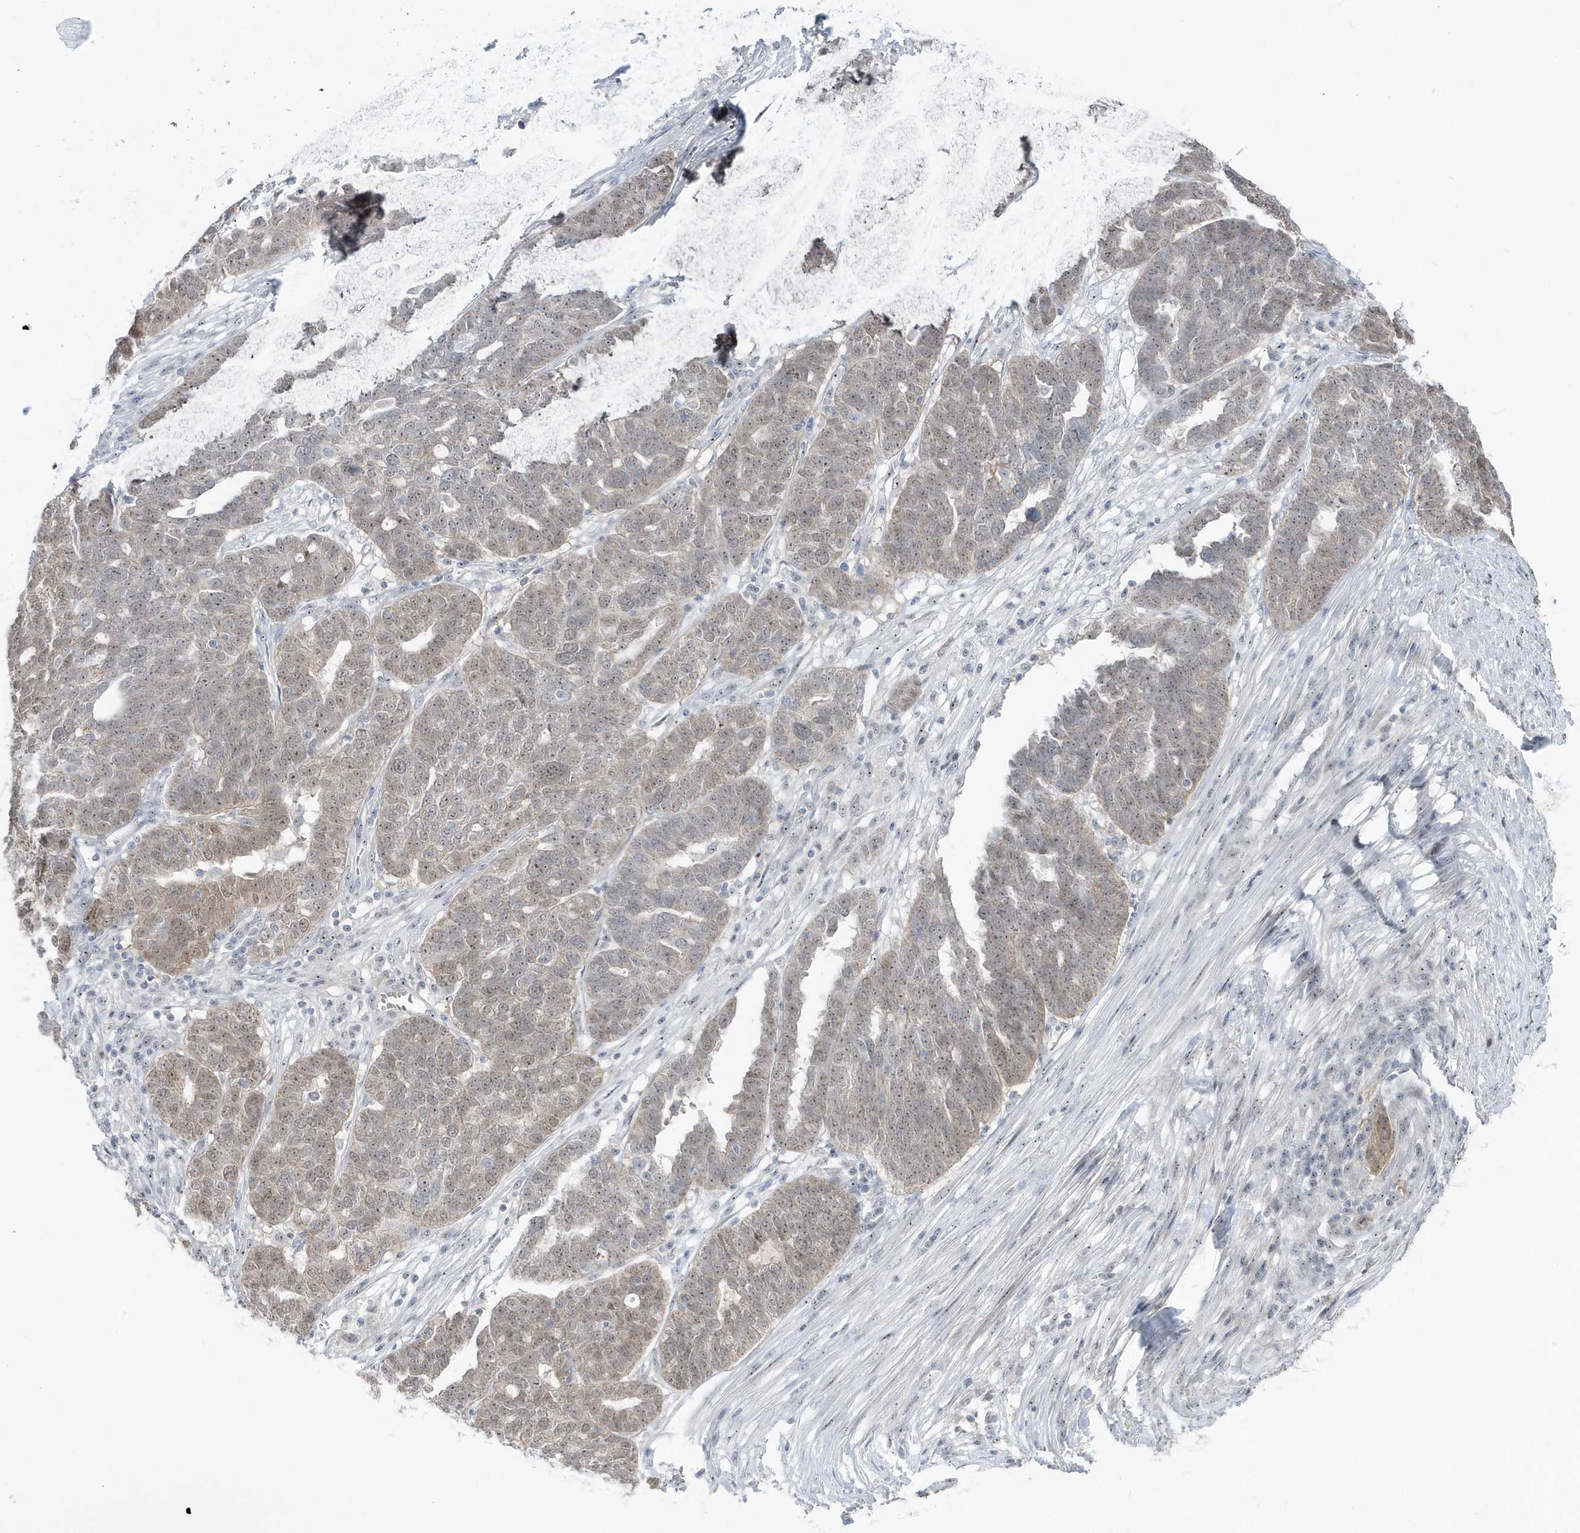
{"staining": {"intensity": "weak", "quantity": "25%-75%", "location": "cytoplasmic/membranous,nuclear"}, "tissue": "ovarian cancer", "cell_type": "Tumor cells", "image_type": "cancer", "snomed": [{"axis": "morphology", "description": "Cystadenocarcinoma, serous, NOS"}, {"axis": "topography", "description": "Ovary"}], "caption": "Weak cytoplasmic/membranous and nuclear protein positivity is seen in approximately 25%-75% of tumor cells in ovarian cancer.", "gene": "TSEN15", "patient": {"sex": "female", "age": 59}}